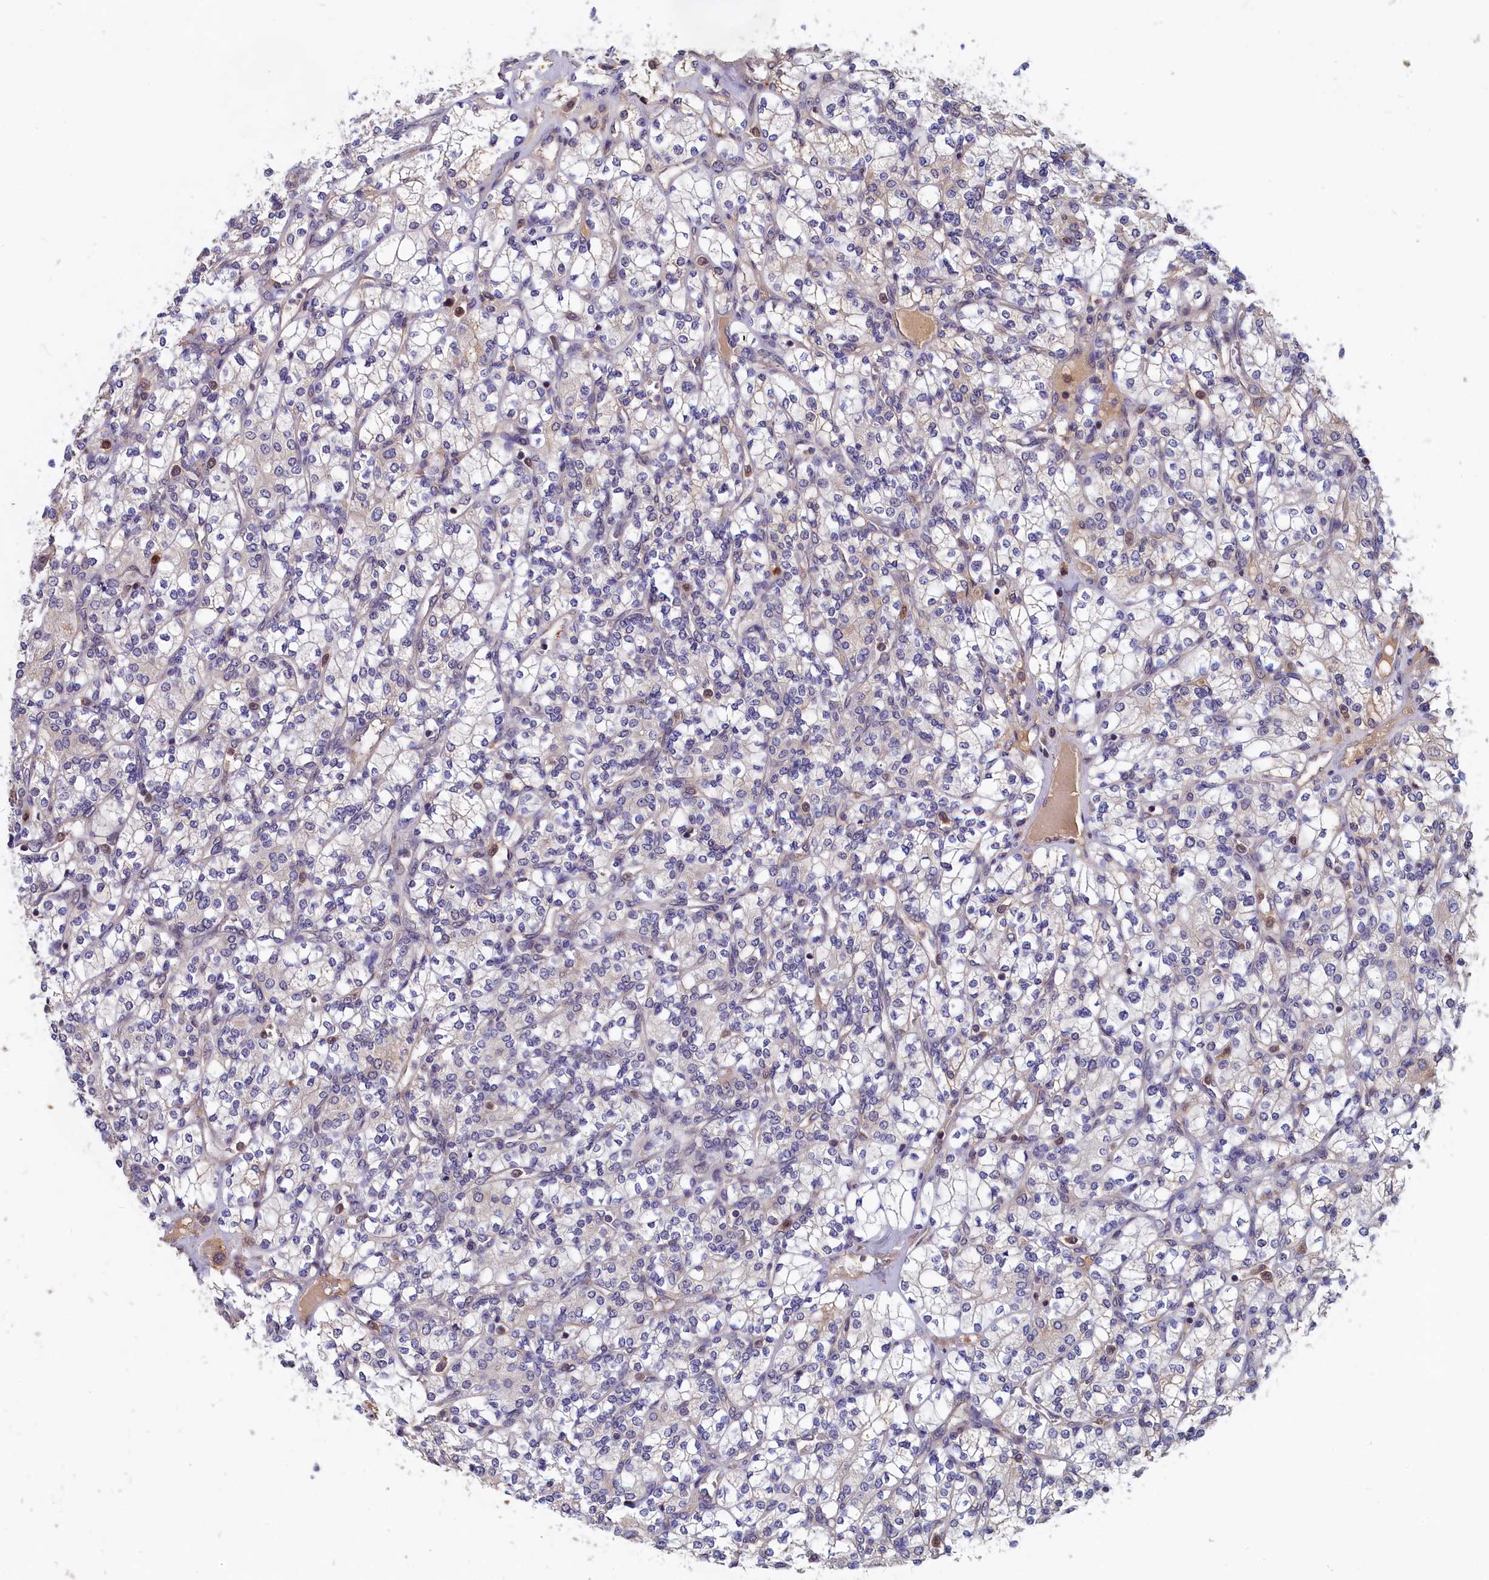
{"staining": {"intensity": "weak", "quantity": "<25%", "location": "cytoplasmic/membranous"}, "tissue": "renal cancer", "cell_type": "Tumor cells", "image_type": "cancer", "snomed": [{"axis": "morphology", "description": "Adenocarcinoma, NOS"}, {"axis": "topography", "description": "Kidney"}], "caption": "Adenocarcinoma (renal) stained for a protein using immunohistochemistry (IHC) demonstrates no staining tumor cells.", "gene": "EPB41L4B", "patient": {"sex": "male", "age": 77}}